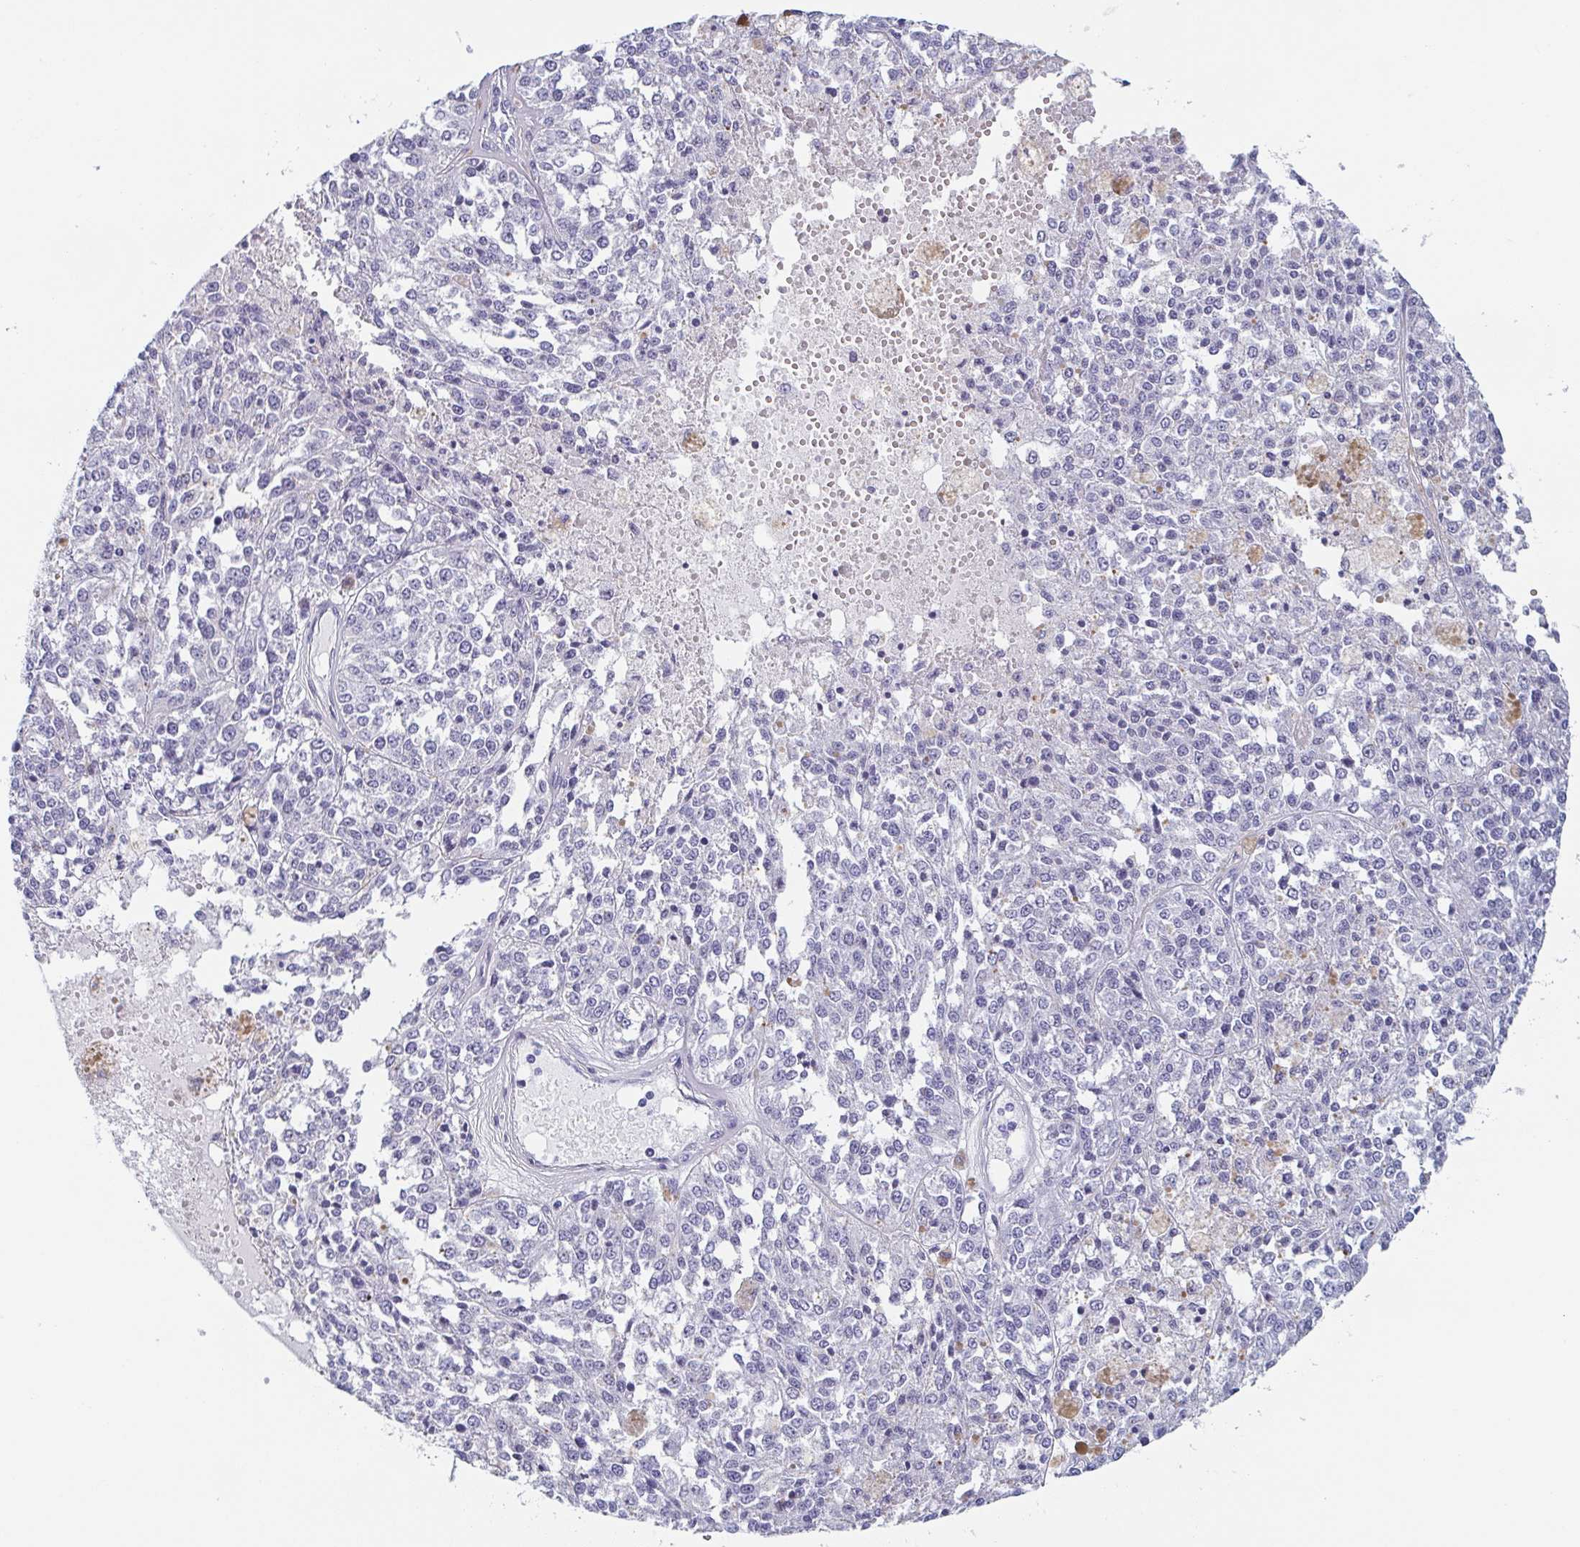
{"staining": {"intensity": "negative", "quantity": "none", "location": "none"}, "tissue": "melanoma", "cell_type": "Tumor cells", "image_type": "cancer", "snomed": [{"axis": "morphology", "description": "Malignant melanoma, Metastatic site"}, {"axis": "topography", "description": "Lymph node"}], "caption": "An image of human malignant melanoma (metastatic site) is negative for staining in tumor cells.", "gene": "REG4", "patient": {"sex": "female", "age": 64}}